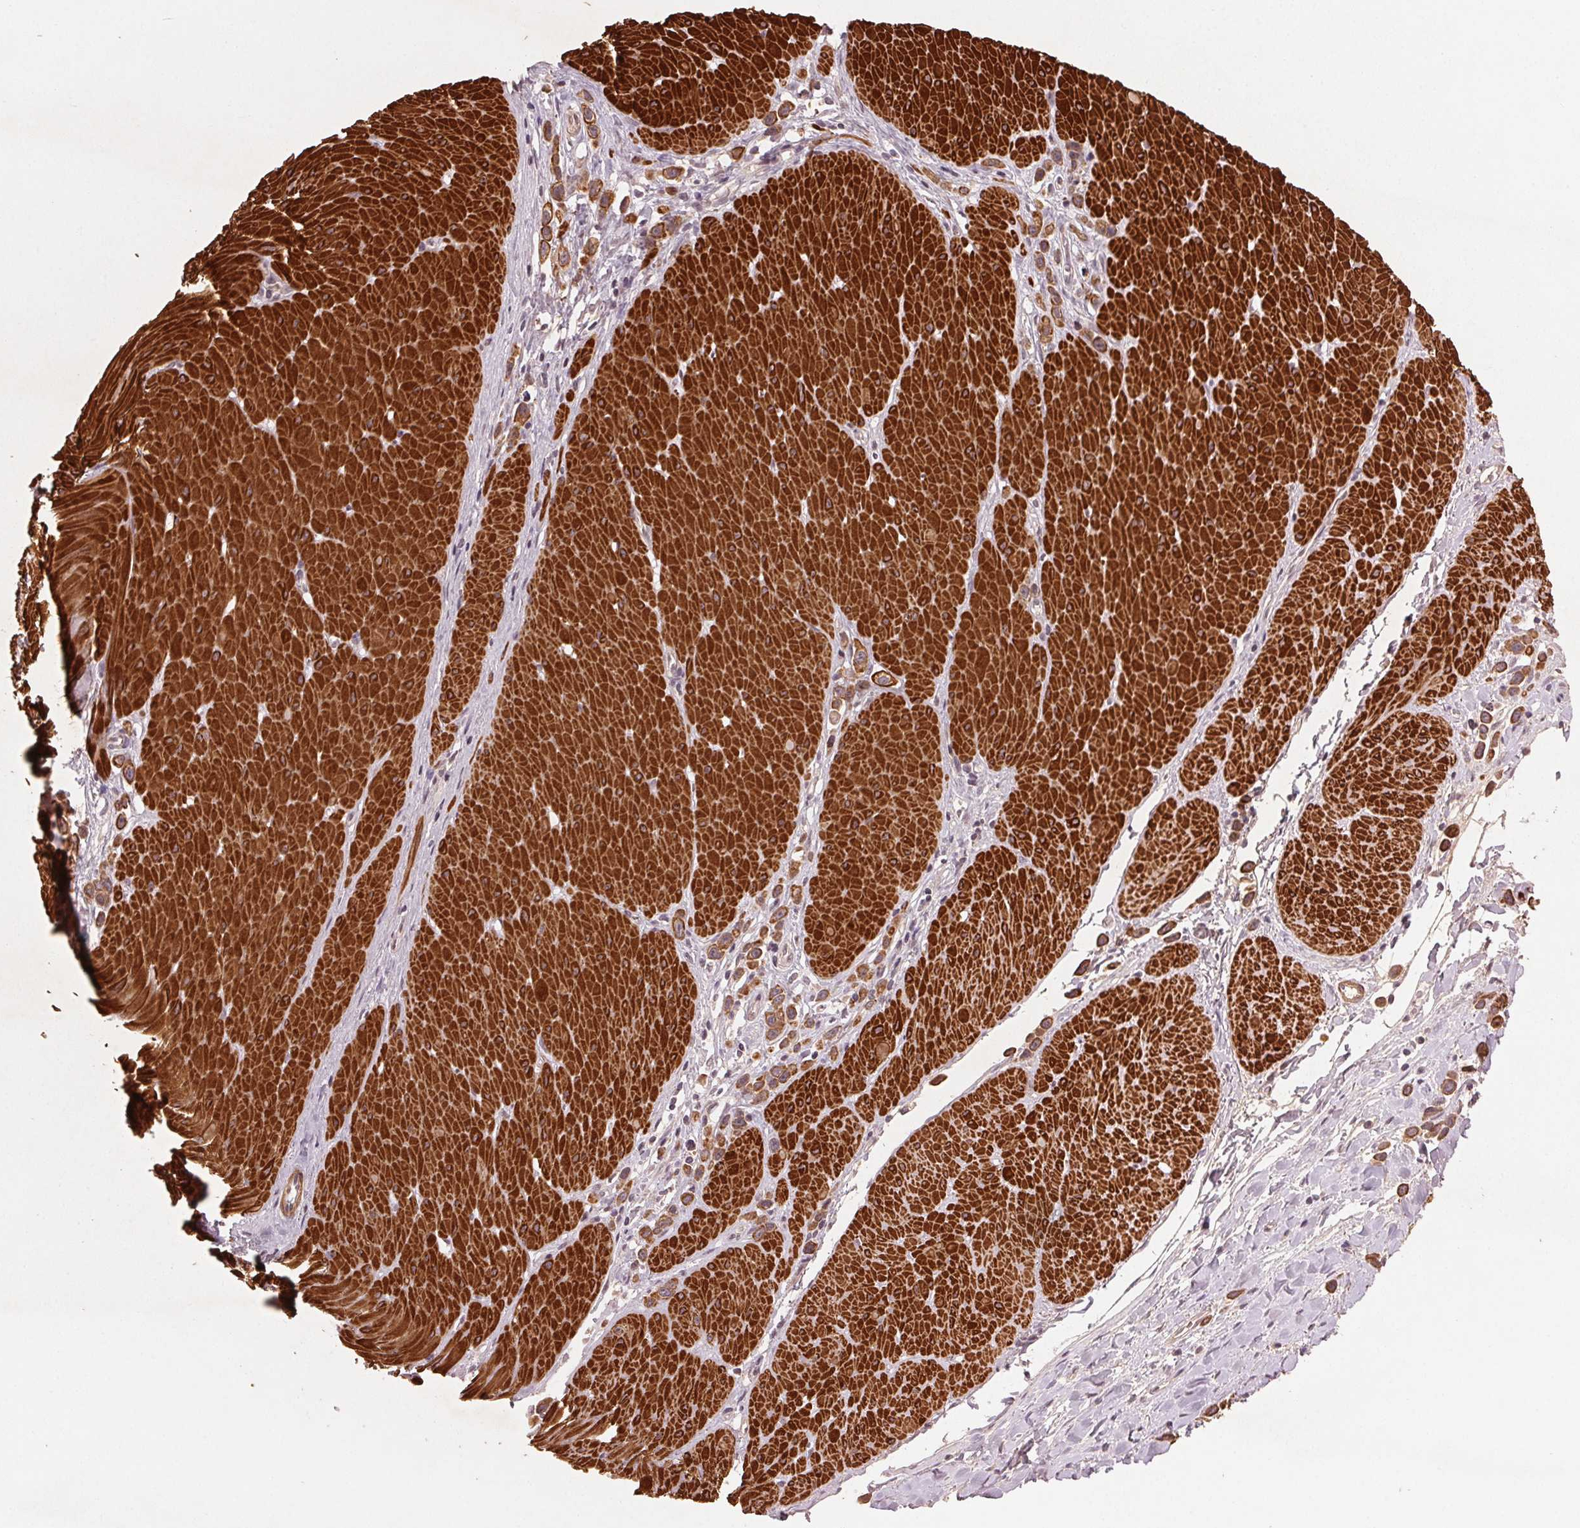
{"staining": {"intensity": "strong", "quantity": ">75%", "location": "cytoplasmic/membranous"}, "tissue": "stomach cancer", "cell_type": "Tumor cells", "image_type": "cancer", "snomed": [{"axis": "morphology", "description": "Adenocarcinoma, NOS"}, {"axis": "topography", "description": "Stomach"}], "caption": "Strong cytoplasmic/membranous protein positivity is appreciated in about >75% of tumor cells in stomach adenocarcinoma. The staining is performed using DAB (3,3'-diaminobenzidine) brown chromogen to label protein expression. The nuclei are counter-stained blue using hematoxylin.", "gene": "SMLR1", "patient": {"sex": "male", "age": 47}}